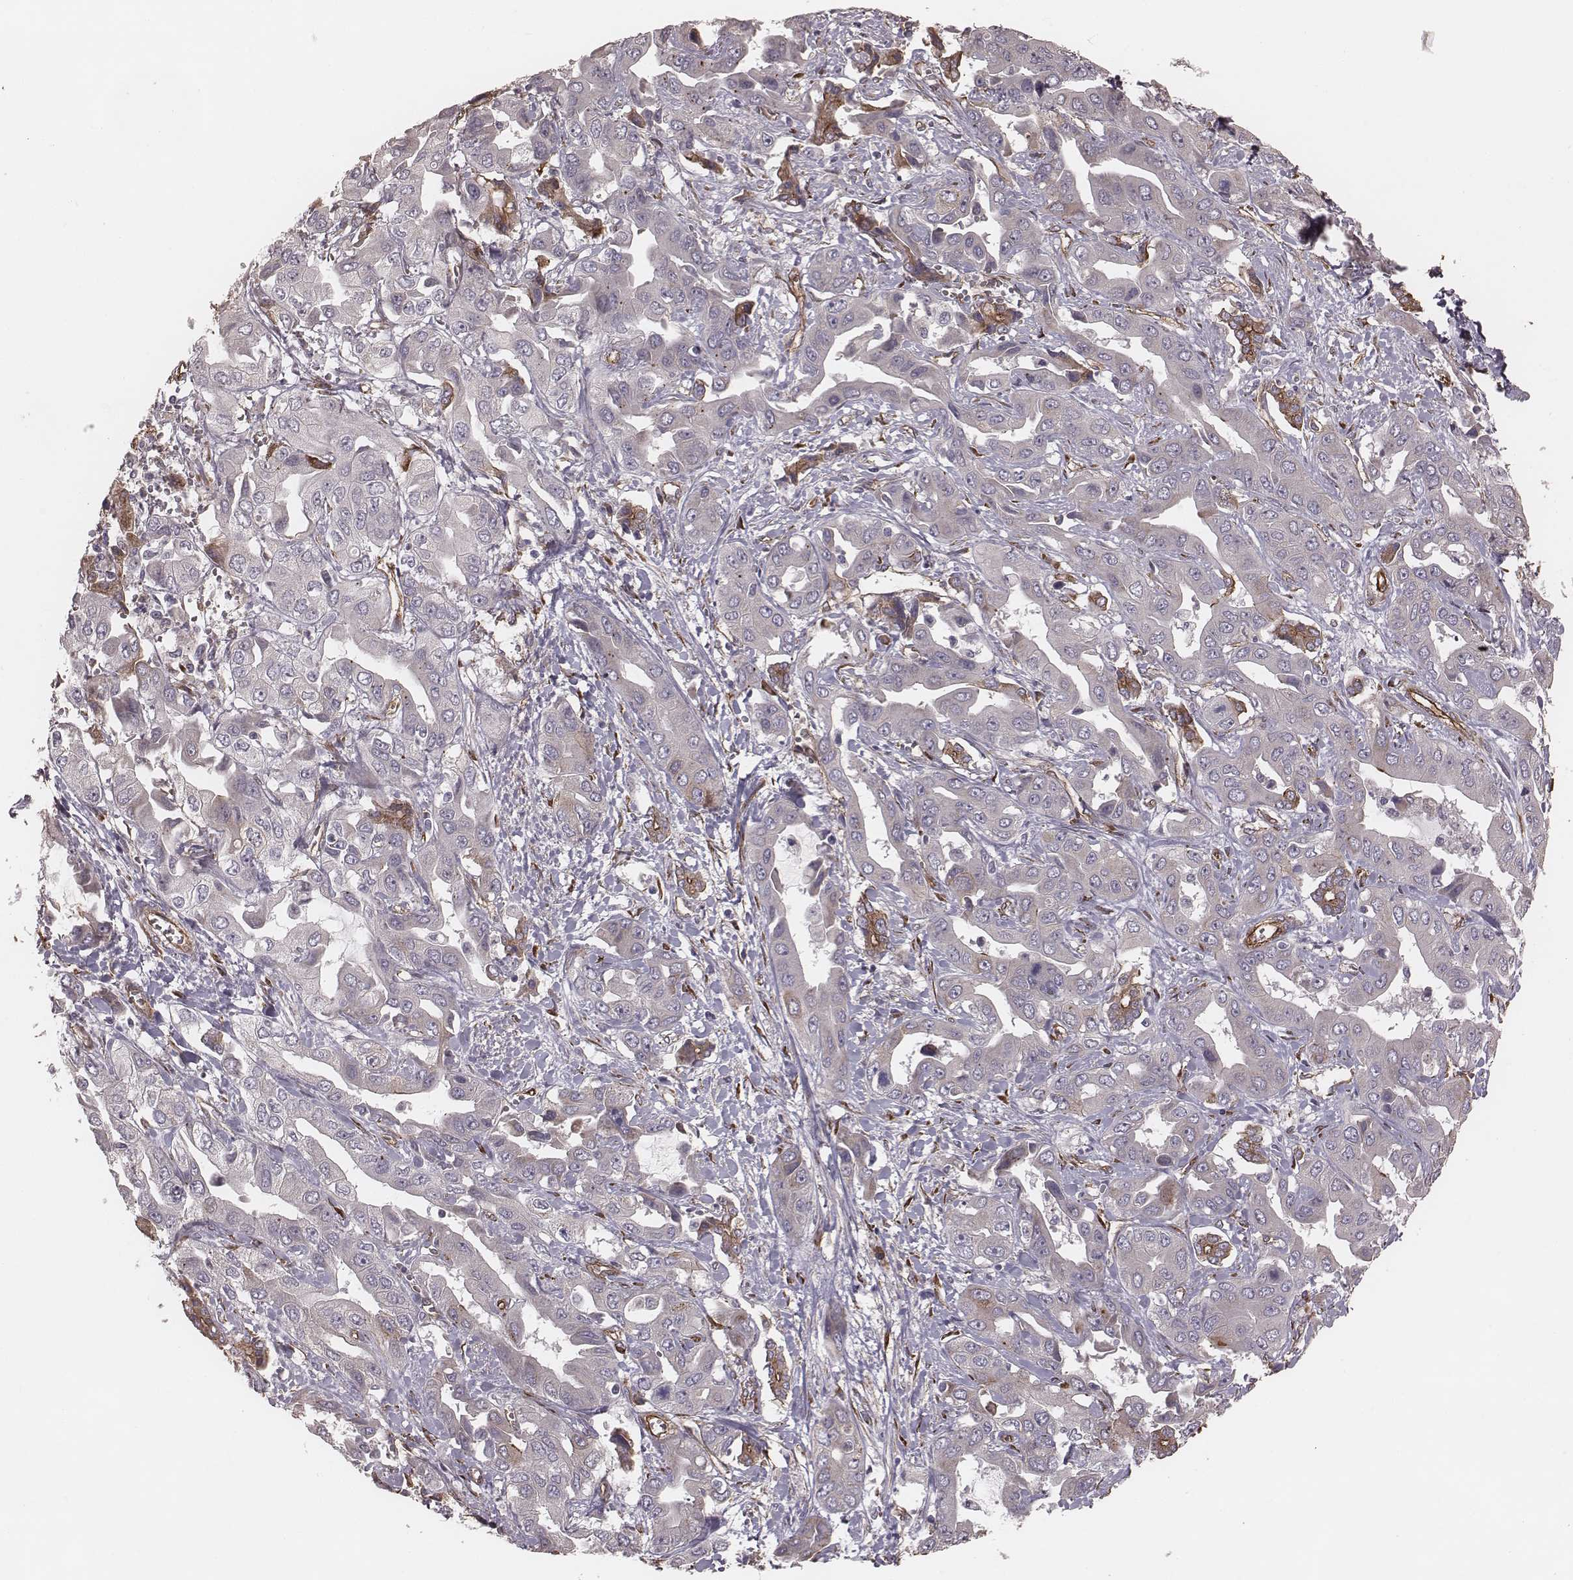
{"staining": {"intensity": "weak", "quantity": "25%-75%", "location": "cytoplasmic/membranous"}, "tissue": "liver cancer", "cell_type": "Tumor cells", "image_type": "cancer", "snomed": [{"axis": "morphology", "description": "Cholangiocarcinoma"}, {"axis": "topography", "description": "Liver"}], "caption": "This histopathology image exhibits liver cholangiocarcinoma stained with immunohistochemistry (IHC) to label a protein in brown. The cytoplasmic/membranous of tumor cells show weak positivity for the protein. Nuclei are counter-stained blue.", "gene": "PALMD", "patient": {"sex": "female", "age": 52}}